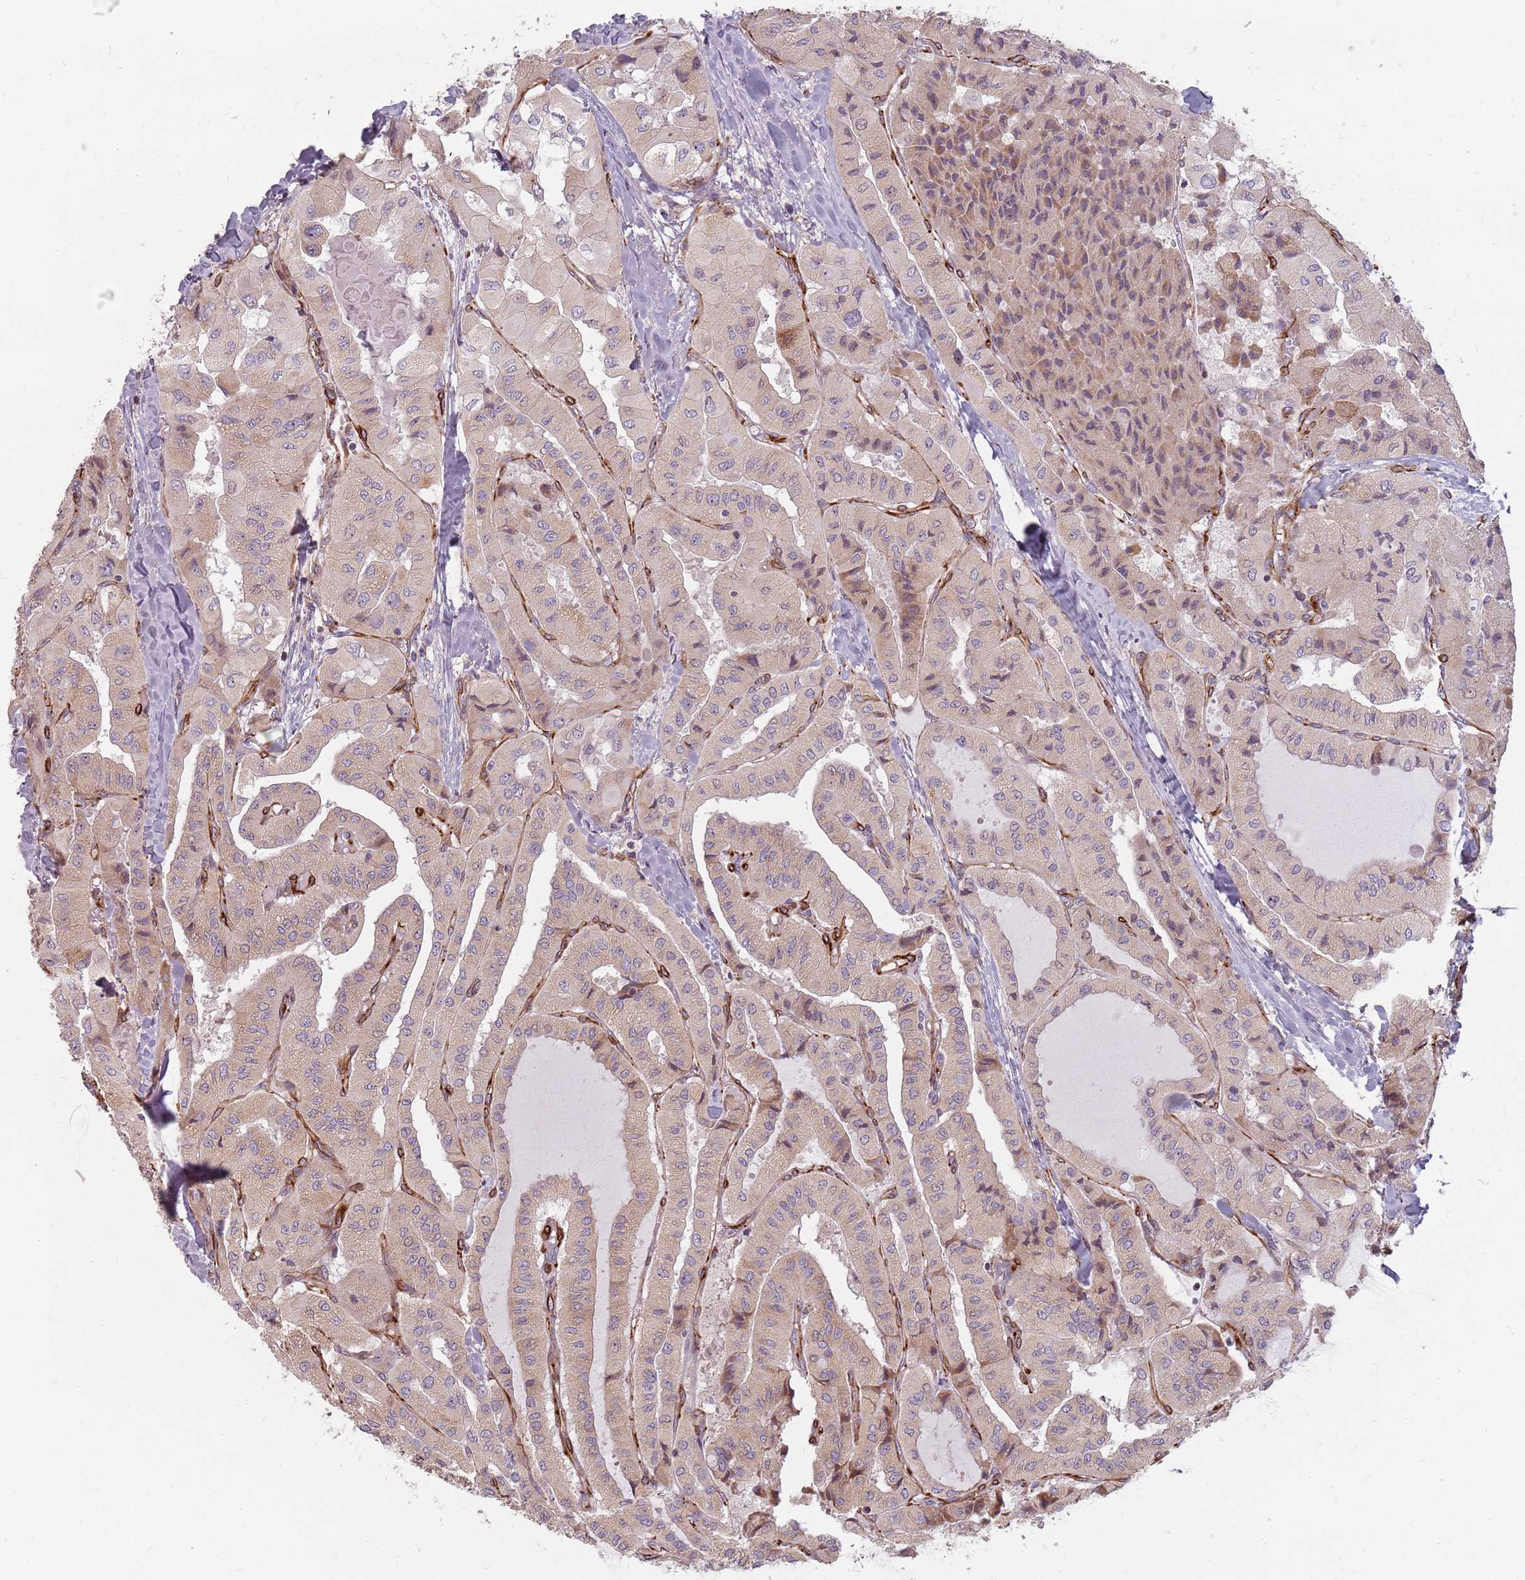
{"staining": {"intensity": "moderate", "quantity": ">75%", "location": "cytoplasmic/membranous"}, "tissue": "thyroid cancer", "cell_type": "Tumor cells", "image_type": "cancer", "snomed": [{"axis": "morphology", "description": "Normal tissue, NOS"}, {"axis": "morphology", "description": "Papillary adenocarcinoma, NOS"}, {"axis": "topography", "description": "Thyroid gland"}], "caption": "This is a micrograph of IHC staining of thyroid cancer, which shows moderate expression in the cytoplasmic/membranous of tumor cells.", "gene": "GAS2L3", "patient": {"sex": "female", "age": 59}}